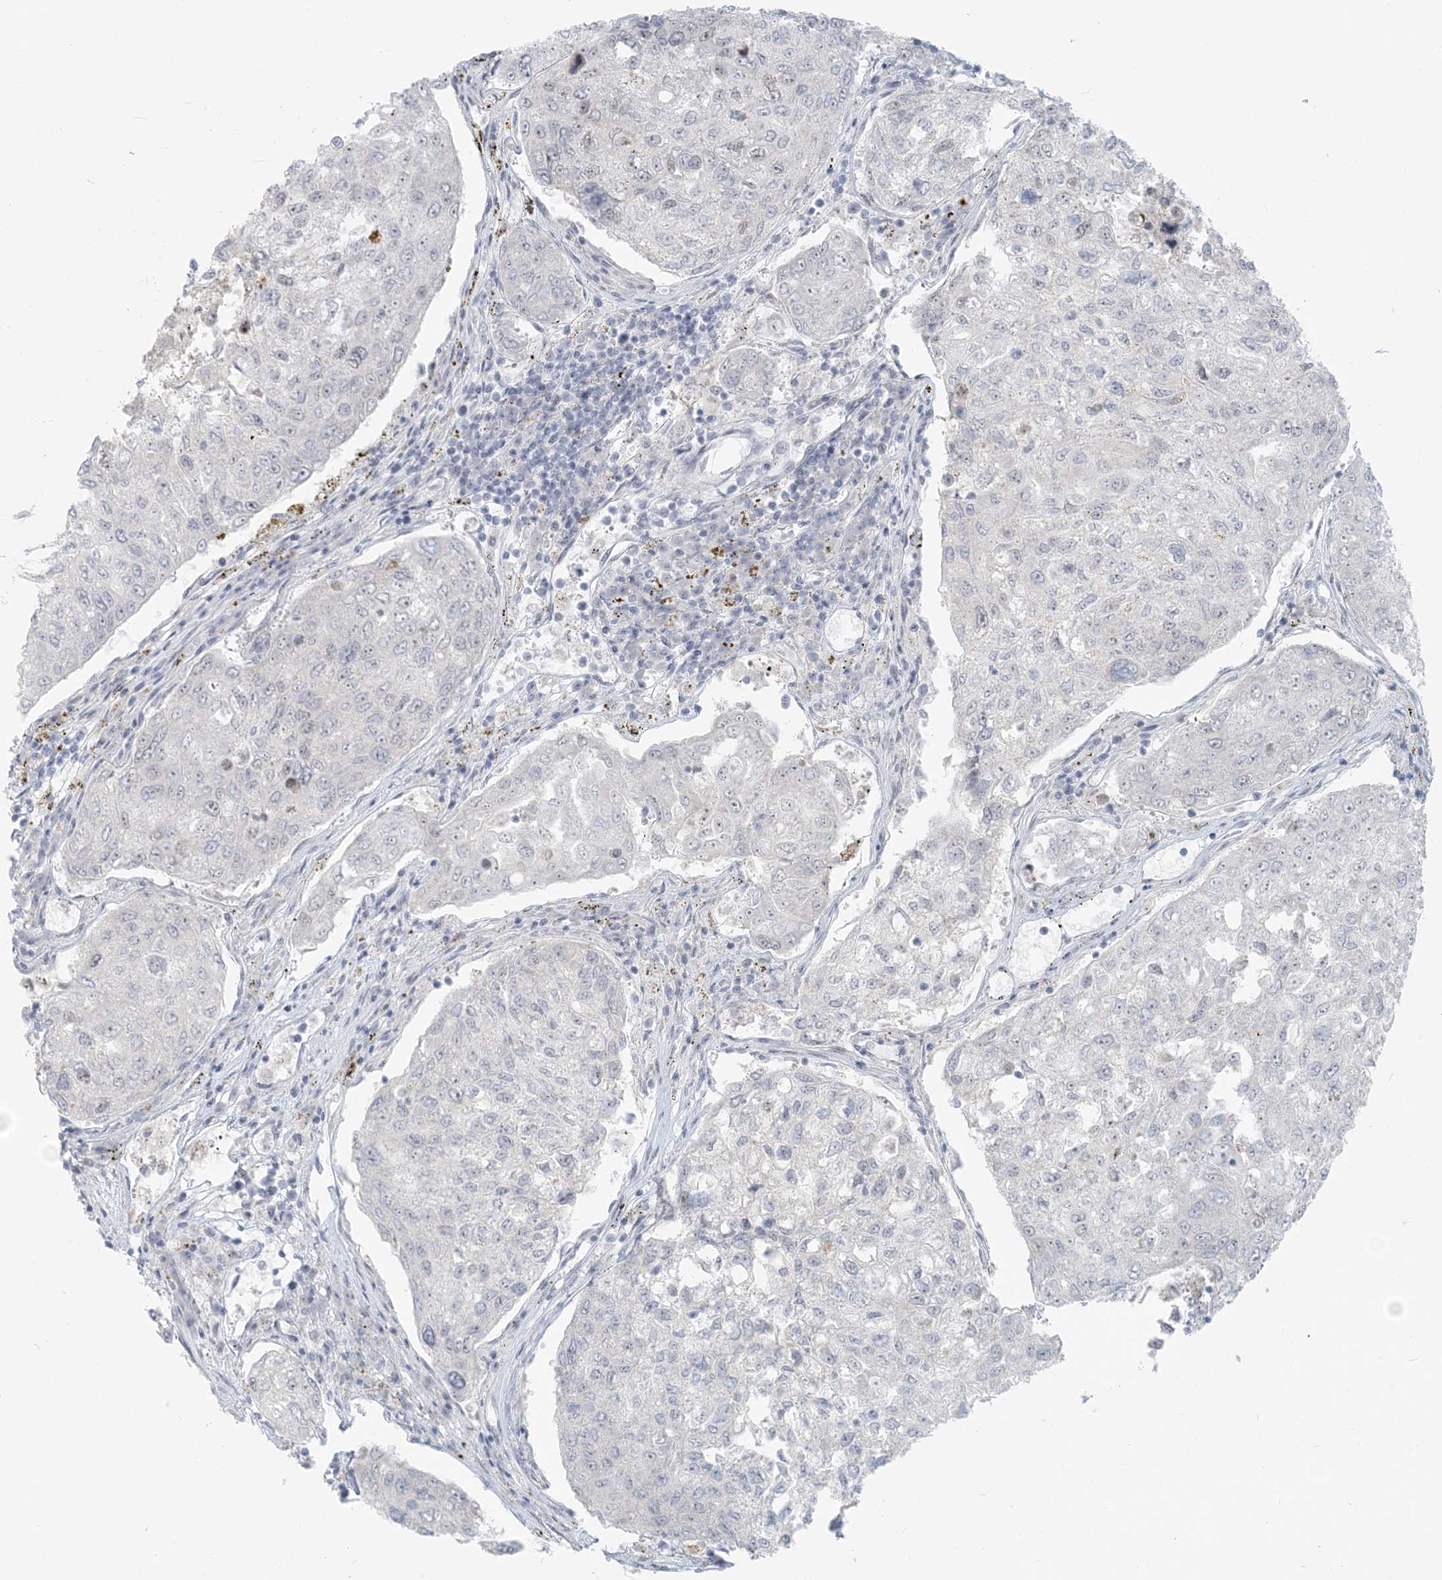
{"staining": {"intensity": "weak", "quantity": "<25%", "location": "nuclear"}, "tissue": "urothelial cancer", "cell_type": "Tumor cells", "image_type": "cancer", "snomed": [{"axis": "morphology", "description": "Urothelial carcinoma, High grade"}, {"axis": "topography", "description": "Lymph node"}, {"axis": "topography", "description": "Urinary bladder"}], "caption": "This is an immunohistochemistry micrograph of high-grade urothelial carcinoma. There is no expression in tumor cells.", "gene": "SCML1", "patient": {"sex": "male", "age": 51}}